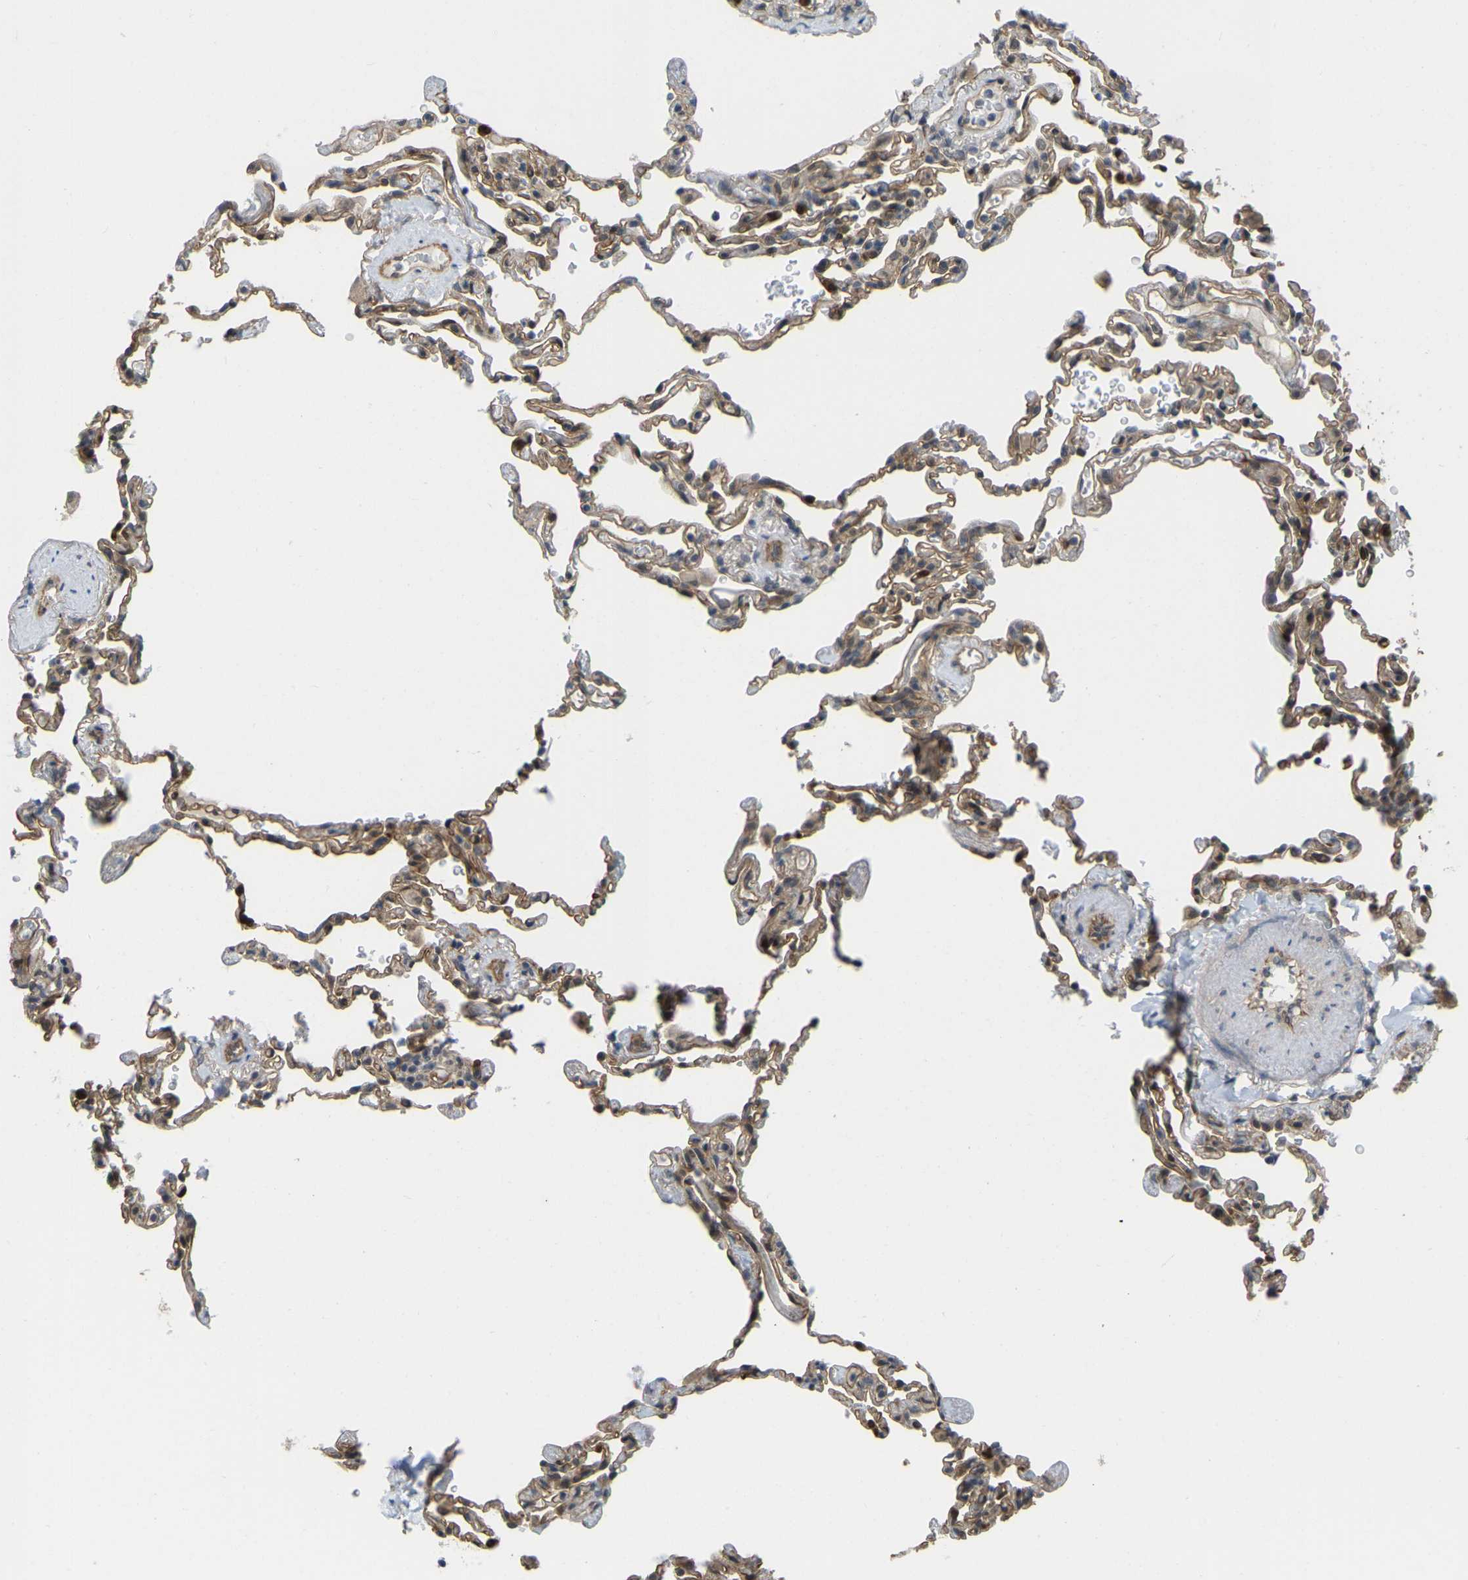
{"staining": {"intensity": "weak", "quantity": "25%-75%", "location": "cytoplasmic/membranous"}, "tissue": "lung", "cell_type": "Alveolar cells", "image_type": "normal", "snomed": [{"axis": "morphology", "description": "Normal tissue, NOS"}, {"axis": "topography", "description": "Lung"}], "caption": "A micrograph of lung stained for a protein shows weak cytoplasmic/membranous brown staining in alveolar cells. The protein of interest is stained brown, and the nuclei are stained in blue (DAB IHC with brightfield microscopy, high magnification).", "gene": "SERPINB5", "patient": {"sex": "male", "age": 59}}